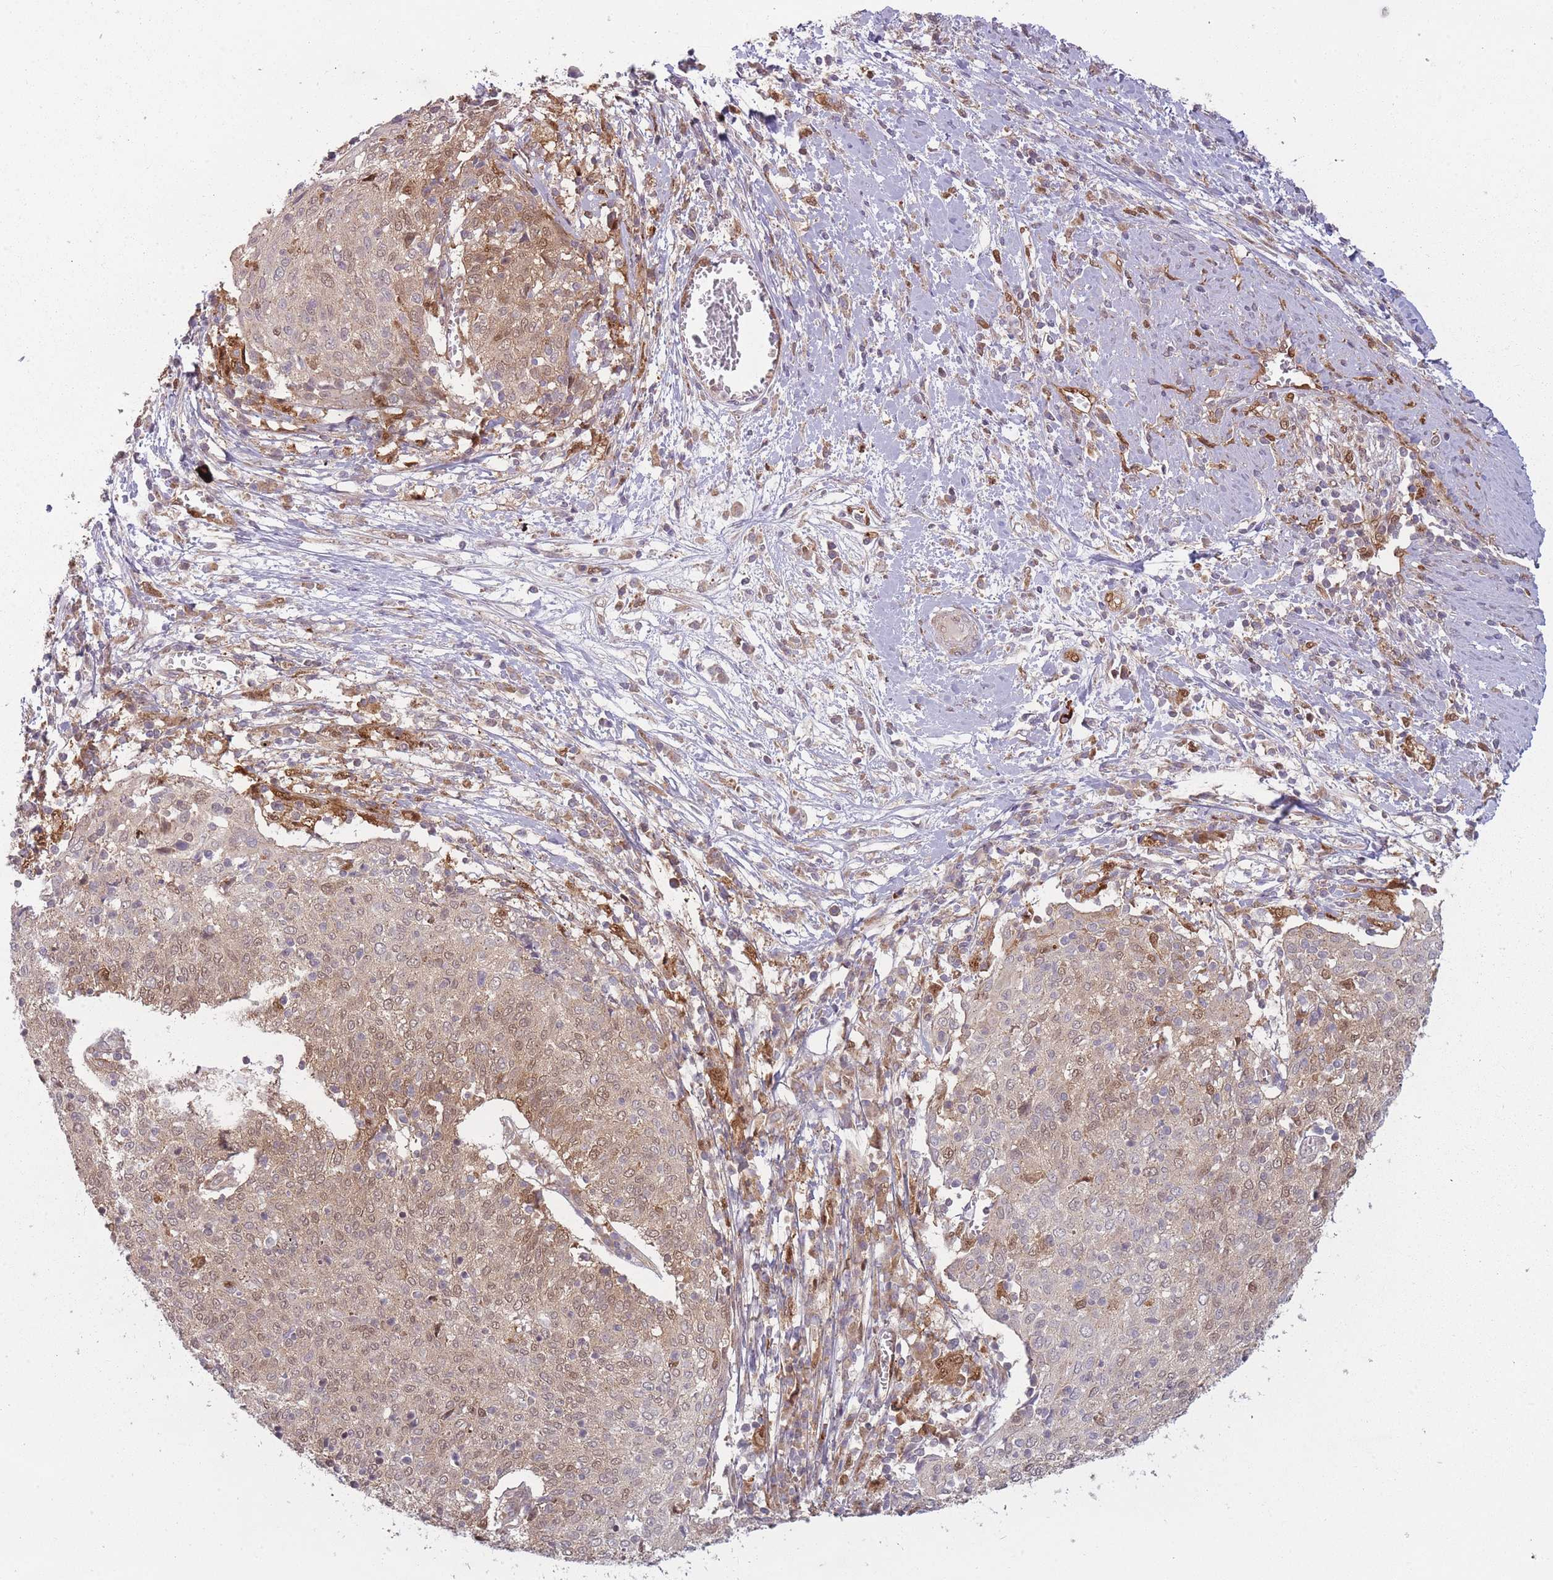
{"staining": {"intensity": "weak", "quantity": "25%-75%", "location": "cytoplasmic/membranous,nuclear"}, "tissue": "cervical cancer", "cell_type": "Tumor cells", "image_type": "cancer", "snomed": [{"axis": "morphology", "description": "Squamous cell carcinoma, NOS"}, {"axis": "topography", "description": "Cervix"}], "caption": "Immunohistochemical staining of human cervical cancer (squamous cell carcinoma) shows weak cytoplasmic/membranous and nuclear protein staining in approximately 25%-75% of tumor cells.", "gene": "LGALS9", "patient": {"sex": "female", "age": 52}}